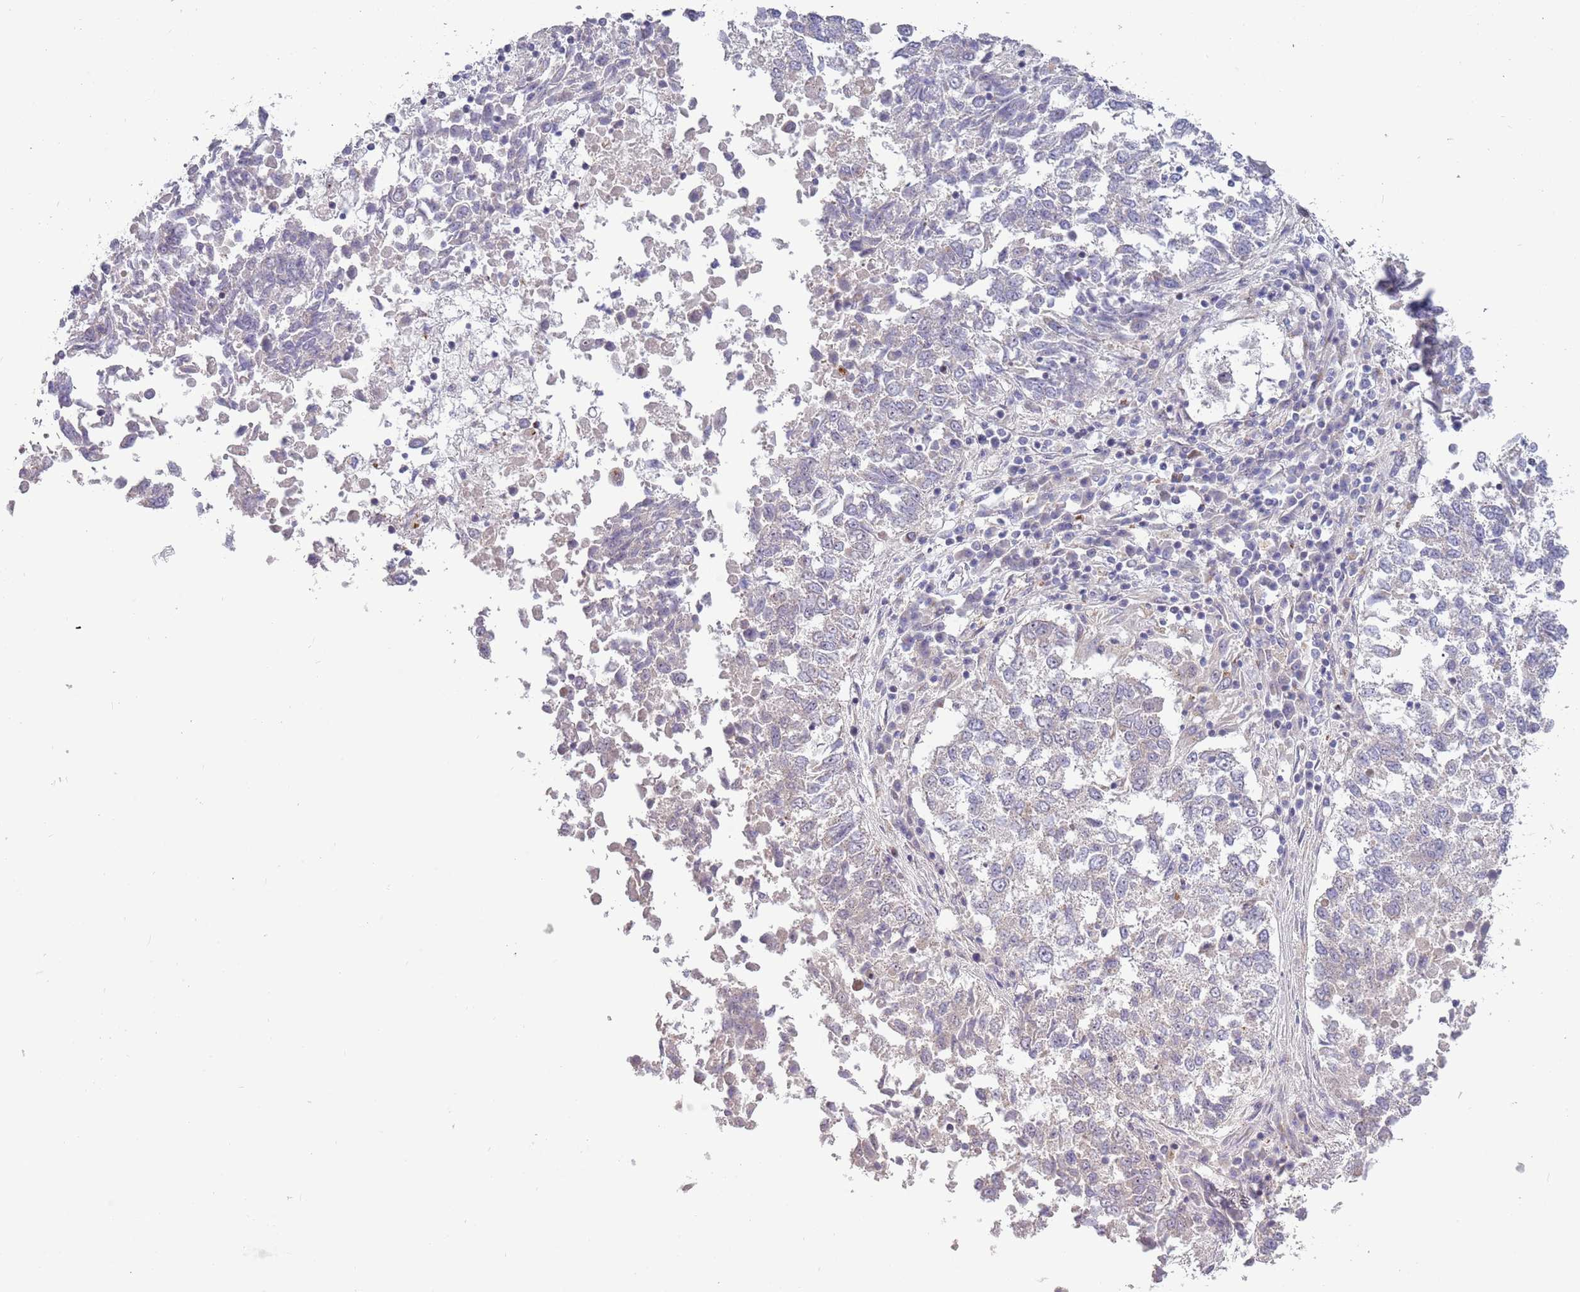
{"staining": {"intensity": "negative", "quantity": "none", "location": "none"}, "tissue": "lung cancer", "cell_type": "Tumor cells", "image_type": "cancer", "snomed": [{"axis": "morphology", "description": "Squamous cell carcinoma, NOS"}, {"axis": "topography", "description": "Lung"}], "caption": "IHC of lung cancer reveals no staining in tumor cells. The staining is performed using DAB (3,3'-diaminobenzidine) brown chromogen with nuclei counter-stained in using hematoxylin.", "gene": "ITGB6", "patient": {"sex": "male", "age": 73}}